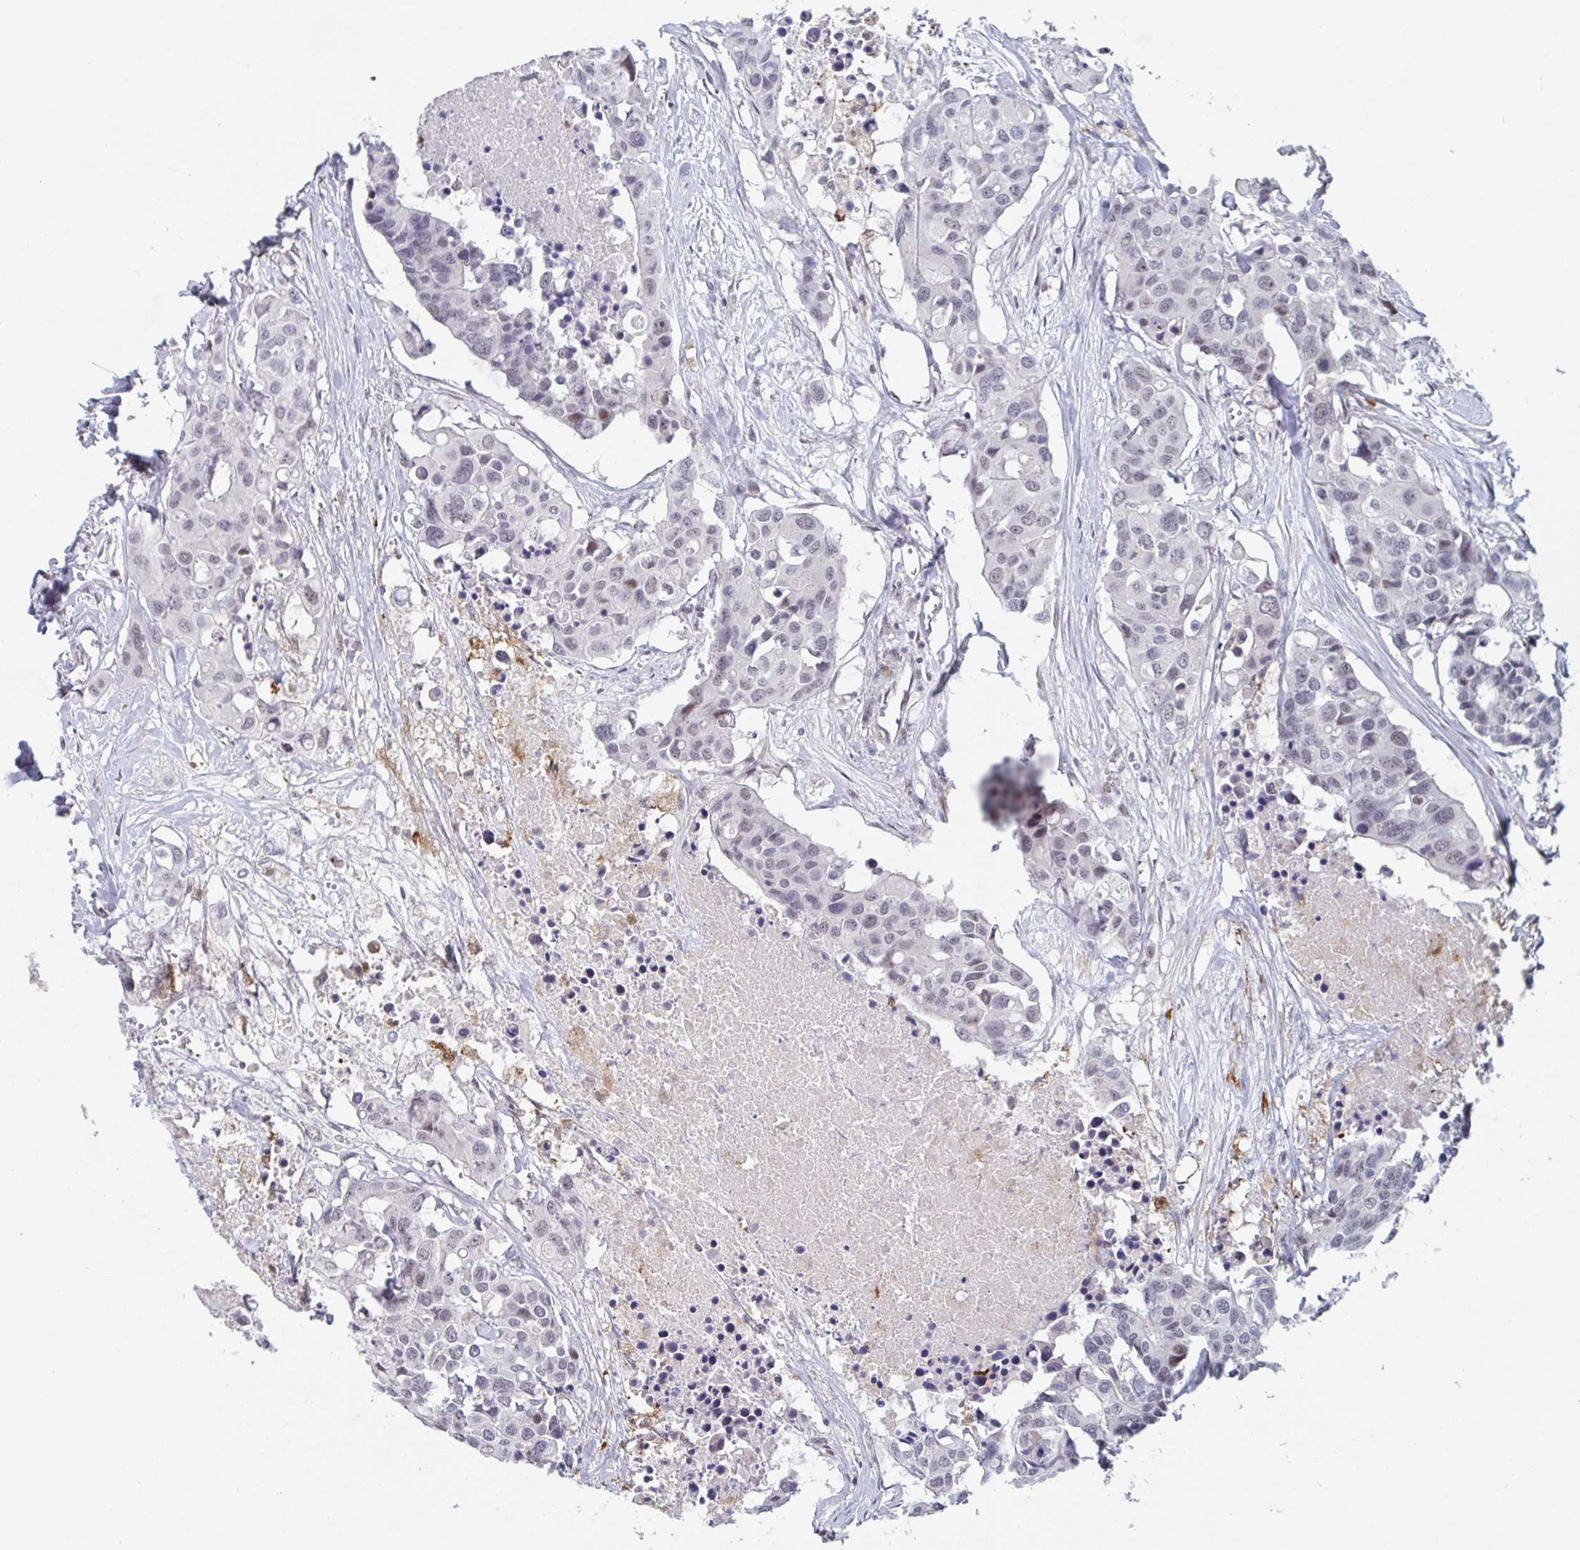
{"staining": {"intensity": "moderate", "quantity": "<25%", "location": "nuclear"}, "tissue": "colorectal cancer", "cell_type": "Tumor cells", "image_type": "cancer", "snomed": [{"axis": "morphology", "description": "Adenocarcinoma, NOS"}, {"axis": "topography", "description": "Colon"}], "caption": "The immunohistochemical stain labels moderate nuclear positivity in tumor cells of adenocarcinoma (colorectal) tissue.", "gene": "RNF212", "patient": {"sex": "male", "age": 77}}